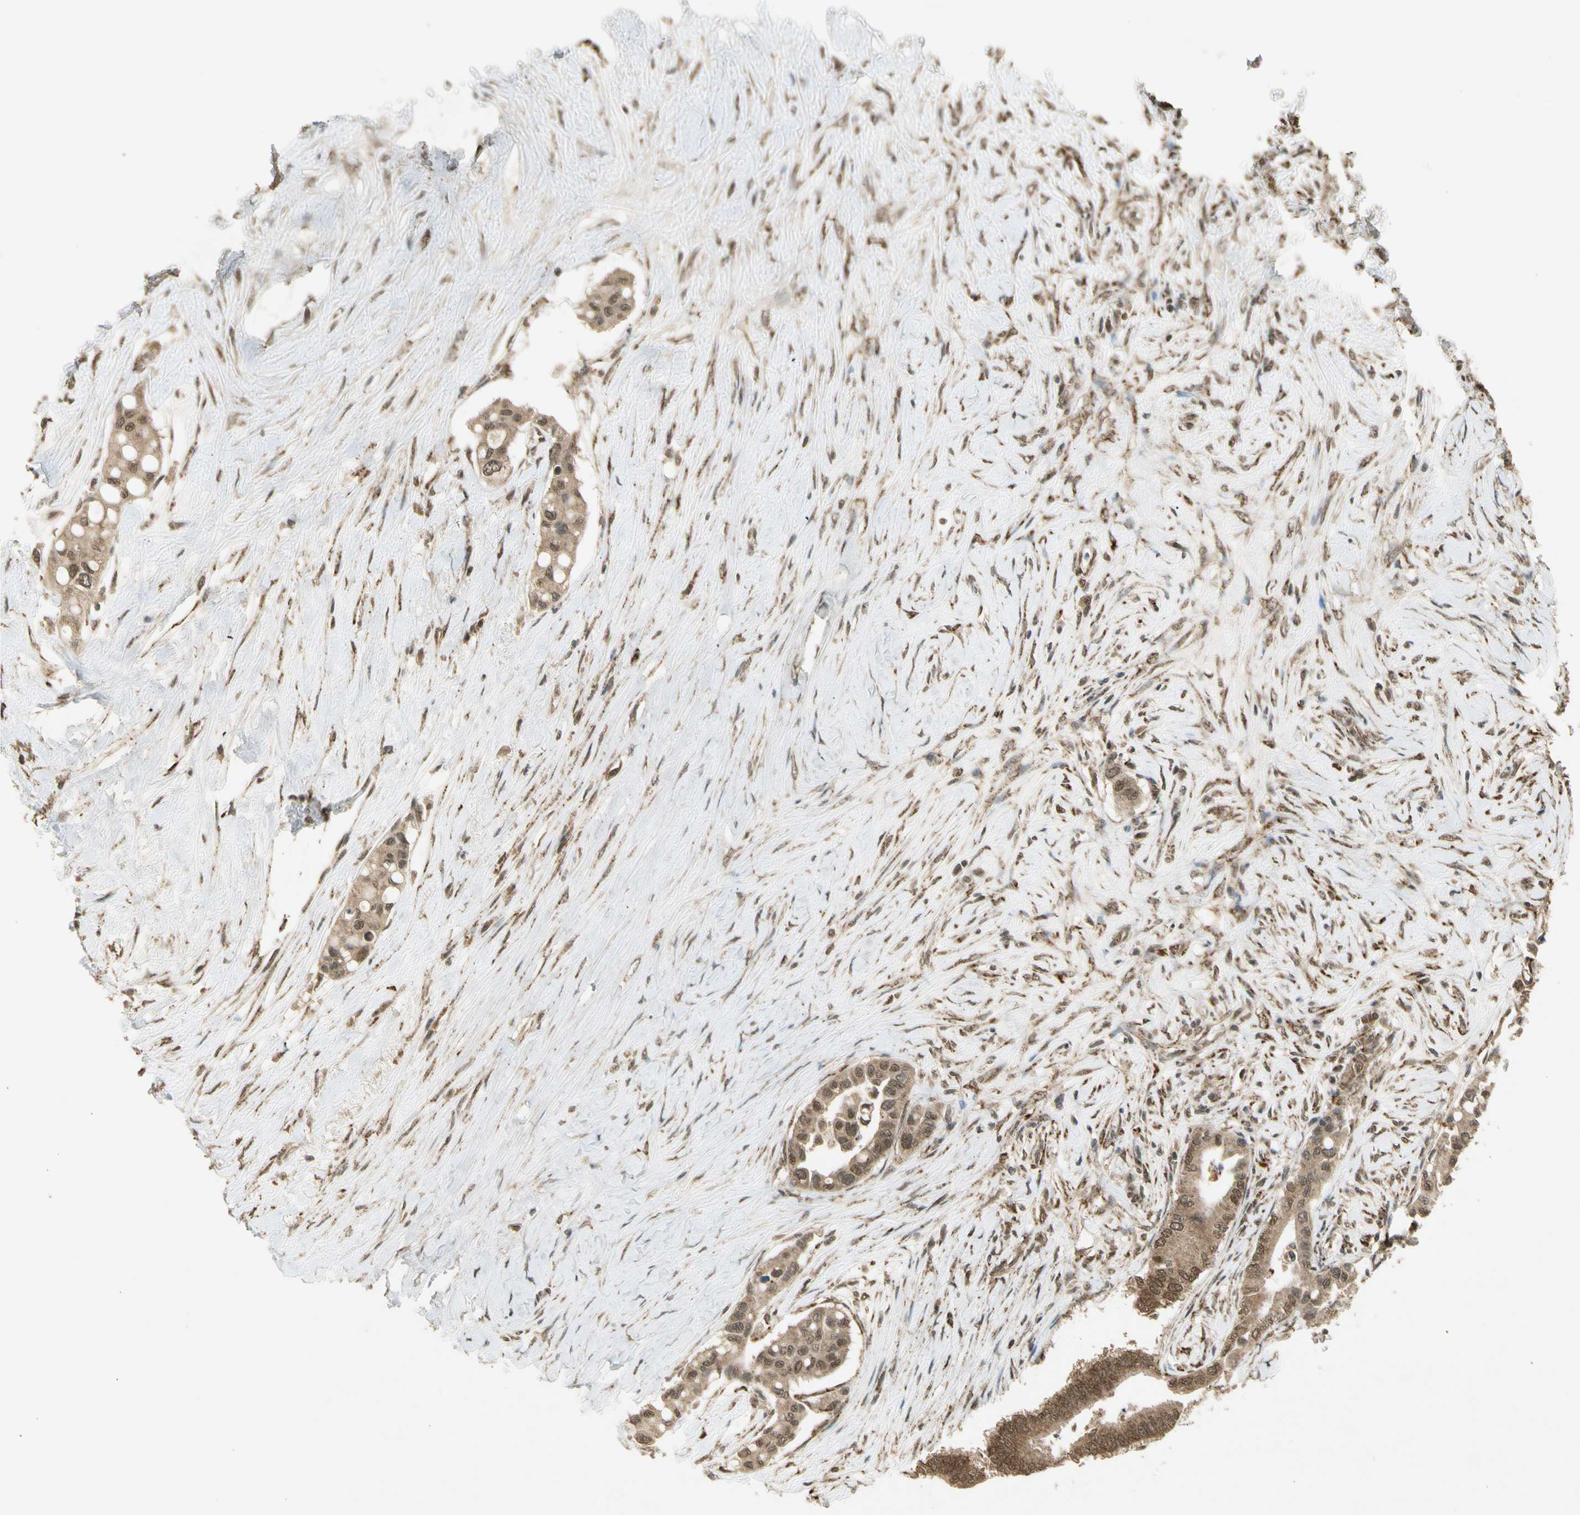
{"staining": {"intensity": "moderate", "quantity": ">75%", "location": "cytoplasmic/membranous,nuclear"}, "tissue": "colorectal cancer", "cell_type": "Tumor cells", "image_type": "cancer", "snomed": [{"axis": "morphology", "description": "Normal tissue, NOS"}, {"axis": "morphology", "description": "Adenocarcinoma, NOS"}, {"axis": "topography", "description": "Colon"}], "caption": "Human colorectal adenocarcinoma stained with a brown dye demonstrates moderate cytoplasmic/membranous and nuclear positive expression in approximately >75% of tumor cells.", "gene": "ZNF135", "patient": {"sex": "male", "age": 82}}